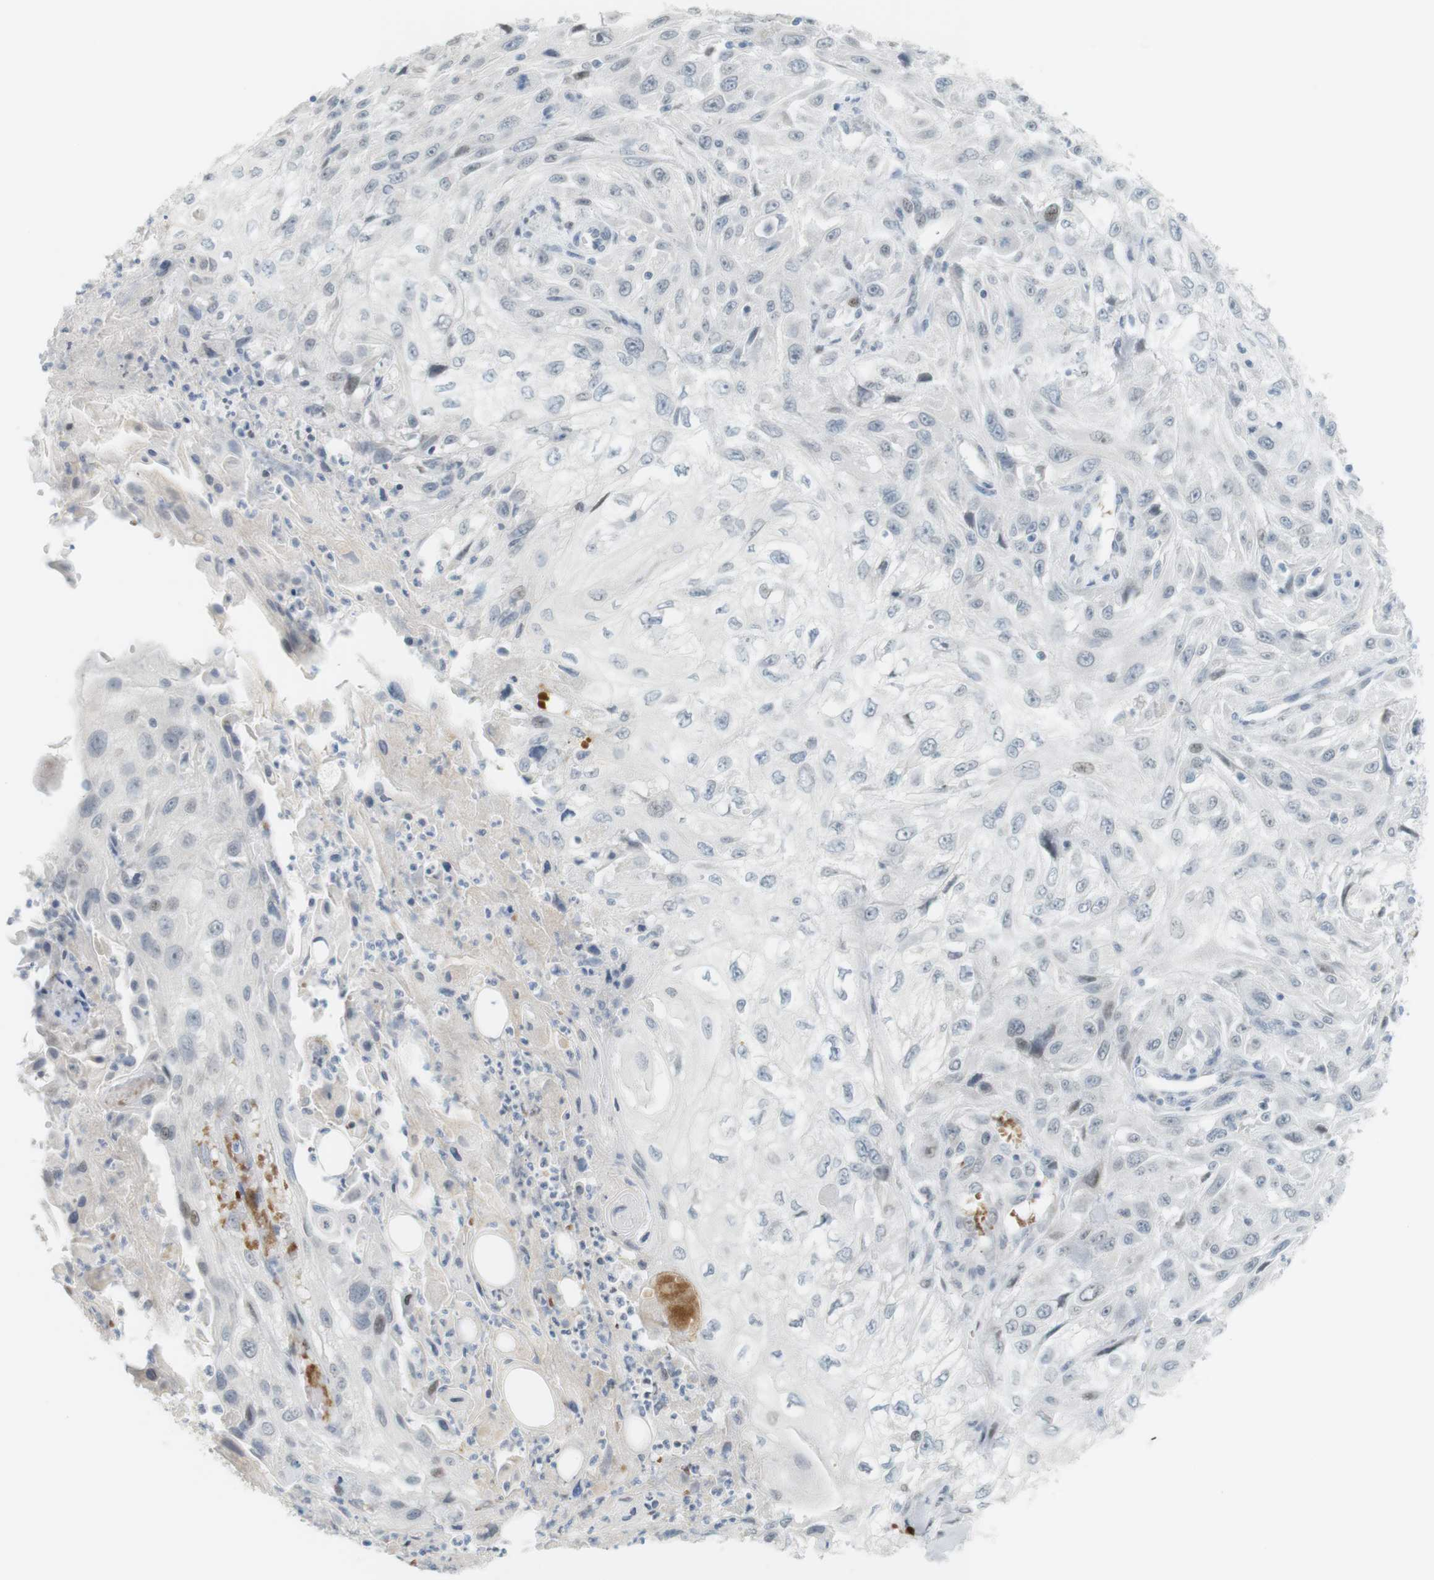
{"staining": {"intensity": "weak", "quantity": "<25%", "location": "nuclear"}, "tissue": "skin cancer", "cell_type": "Tumor cells", "image_type": "cancer", "snomed": [{"axis": "morphology", "description": "Squamous cell carcinoma, NOS"}, {"axis": "topography", "description": "Skin"}], "caption": "Immunohistochemistry histopathology image of human skin cancer (squamous cell carcinoma) stained for a protein (brown), which reveals no staining in tumor cells. (DAB (3,3'-diaminobenzidine) immunohistochemistry (IHC) visualized using brightfield microscopy, high magnification).", "gene": "DMC1", "patient": {"sex": "male", "age": 75}}